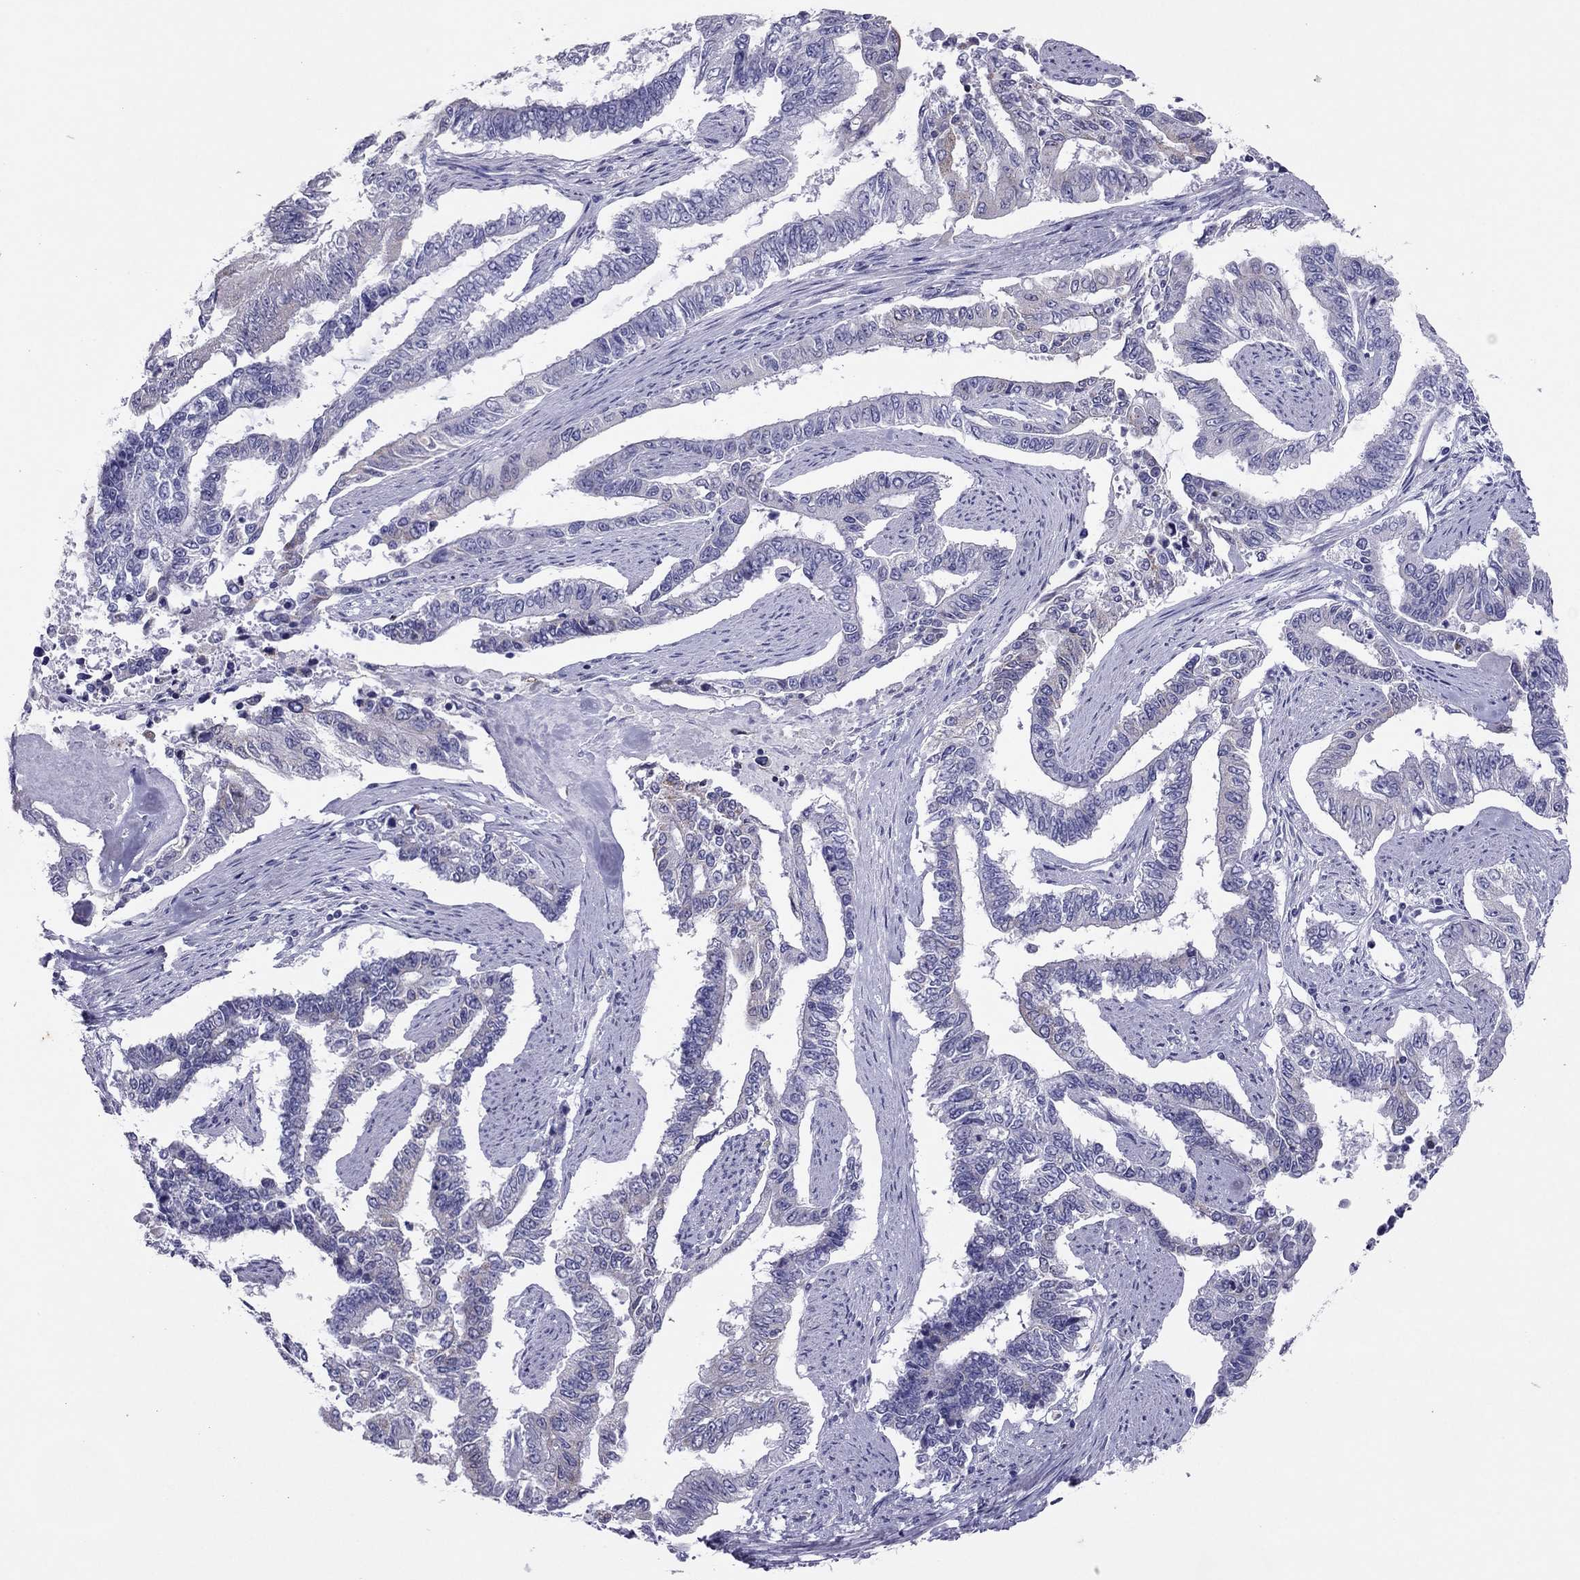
{"staining": {"intensity": "negative", "quantity": "none", "location": "none"}, "tissue": "endometrial cancer", "cell_type": "Tumor cells", "image_type": "cancer", "snomed": [{"axis": "morphology", "description": "Adenocarcinoma, NOS"}, {"axis": "topography", "description": "Uterus"}], "caption": "Immunohistochemistry (IHC) micrograph of neoplastic tissue: human endometrial cancer (adenocarcinoma) stained with DAB shows no significant protein positivity in tumor cells.", "gene": "MAEL", "patient": {"sex": "female", "age": 59}}